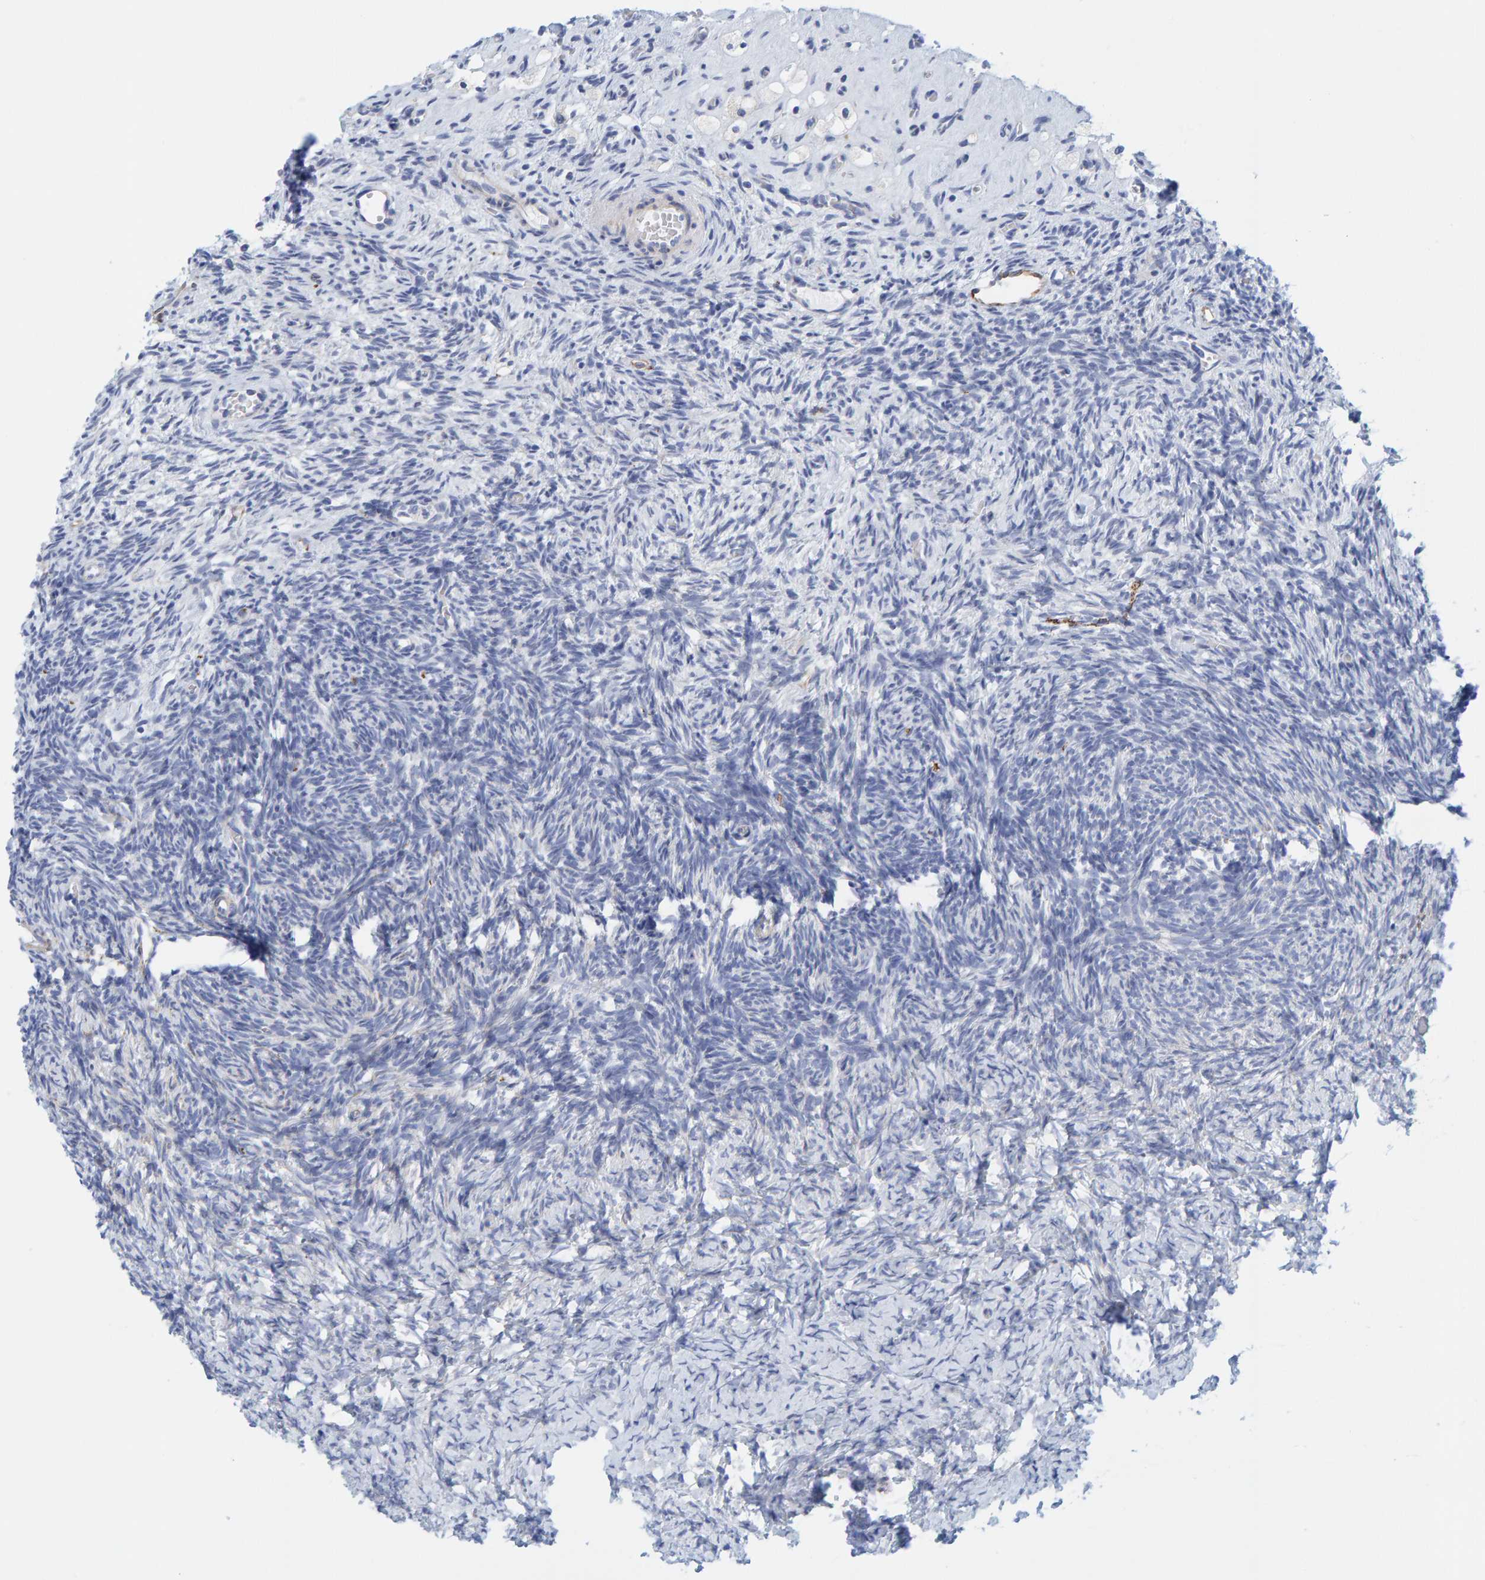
{"staining": {"intensity": "negative", "quantity": "none", "location": "none"}, "tissue": "ovary", "cell_type": "Follicle cells", "image_type": "normal", "snomed": [{"axis": "morphology", "description": "Normal tissue, NOS"}, {"axis": "topography", "description": "Ovary"}], "caption": "Human ovary stained for a protein using IHC reveals no staining in follicle cells.", "gene": "MAP1B", "patient": {"sex": "female", "age": 34}}